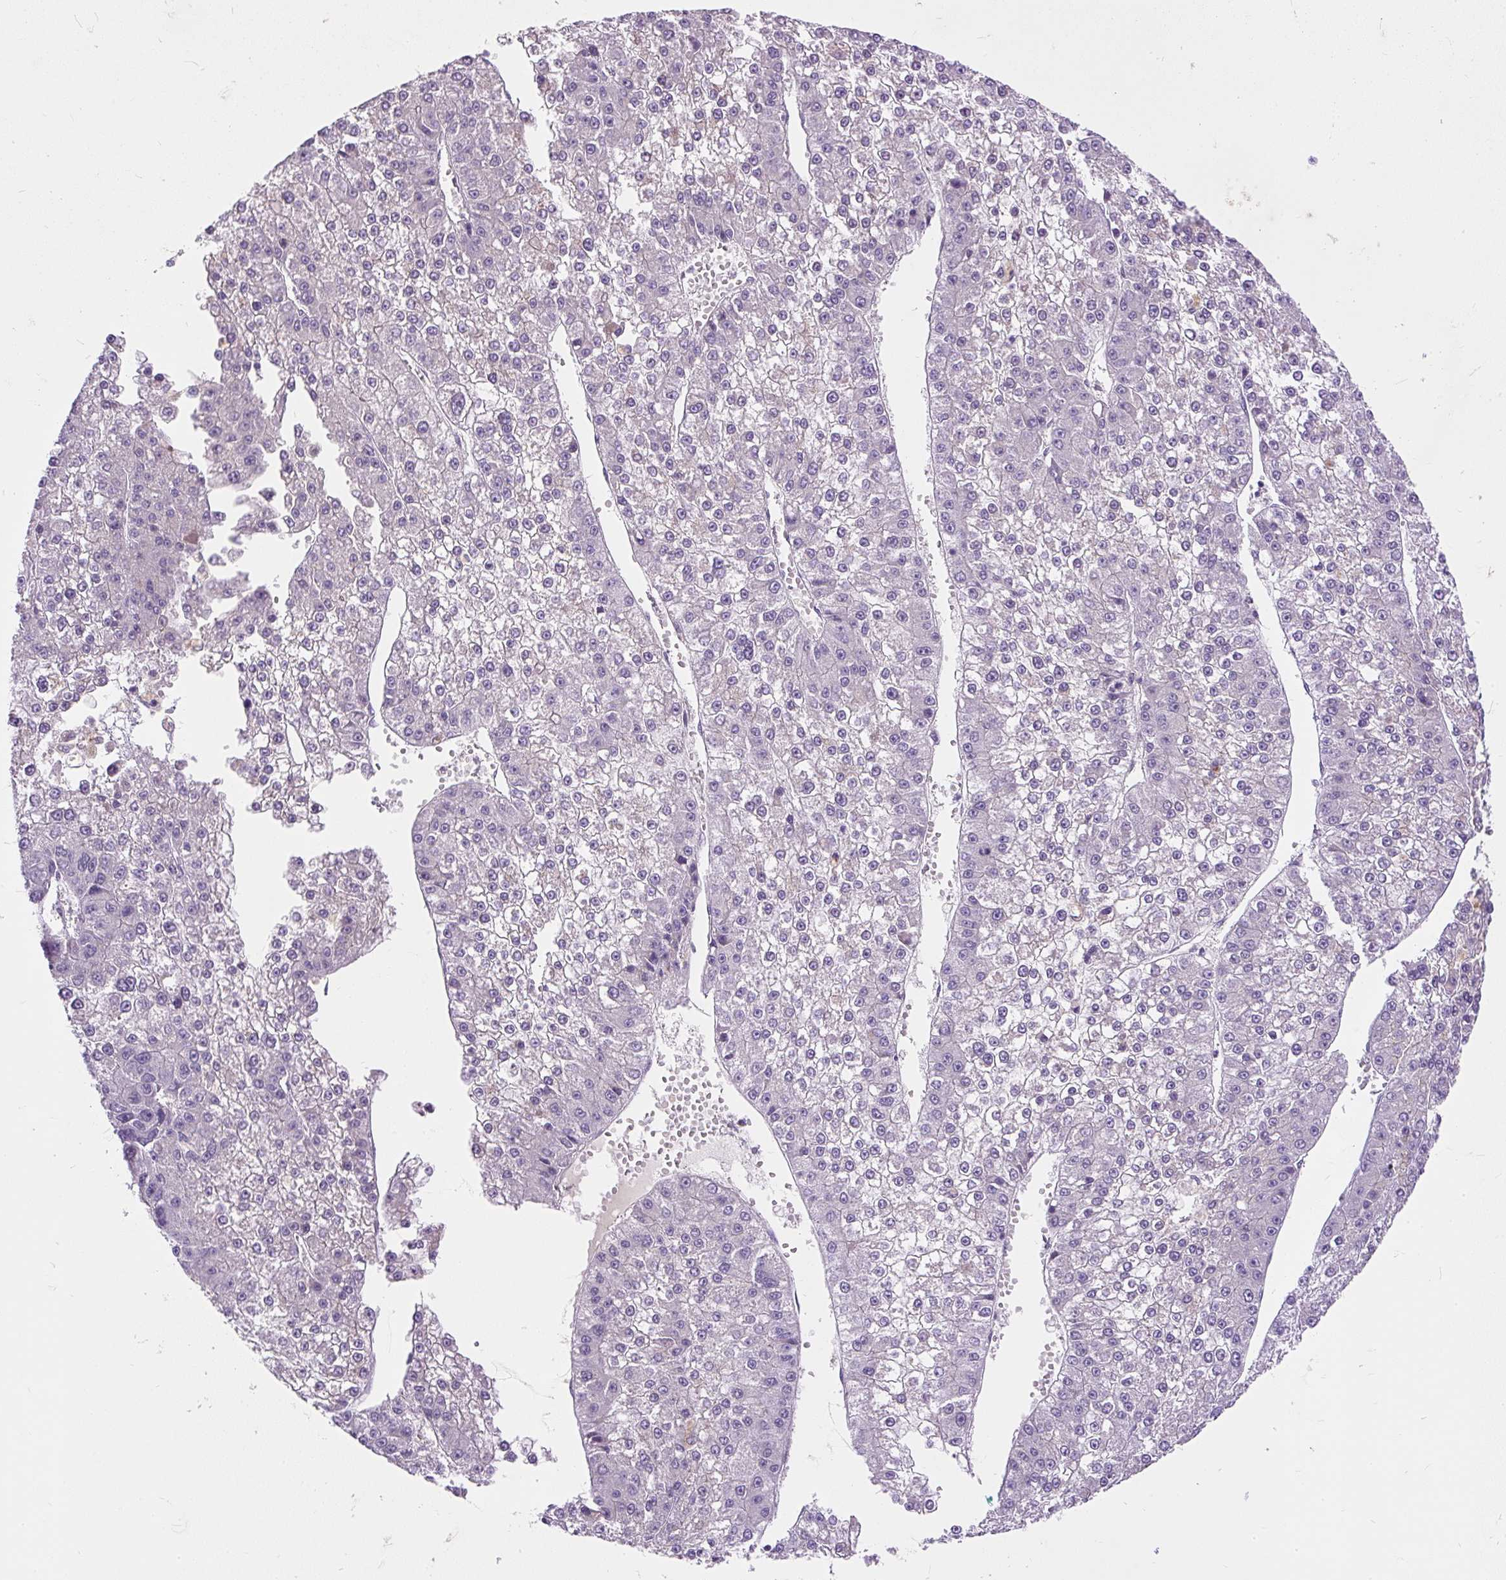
{"staining": {"intensity": "negative", "quantity": "none", "location": "none"}, "tissue": "liver cancer", "cell_type": "Tumor cells", "image_type": "cancer", "snomed": [{"axis": "morphology", "description": "Carcinoma, Hepatocellular, NOS"}, {"axis": "topography", "description": "Liver"}], "caption": "Protein analysis of liver hepatocellular carcinoma exhibits no significant positivity in tumor cells.", "gene": "KRTAP20-3", "patient": {"sex": "female", "age": 73}}